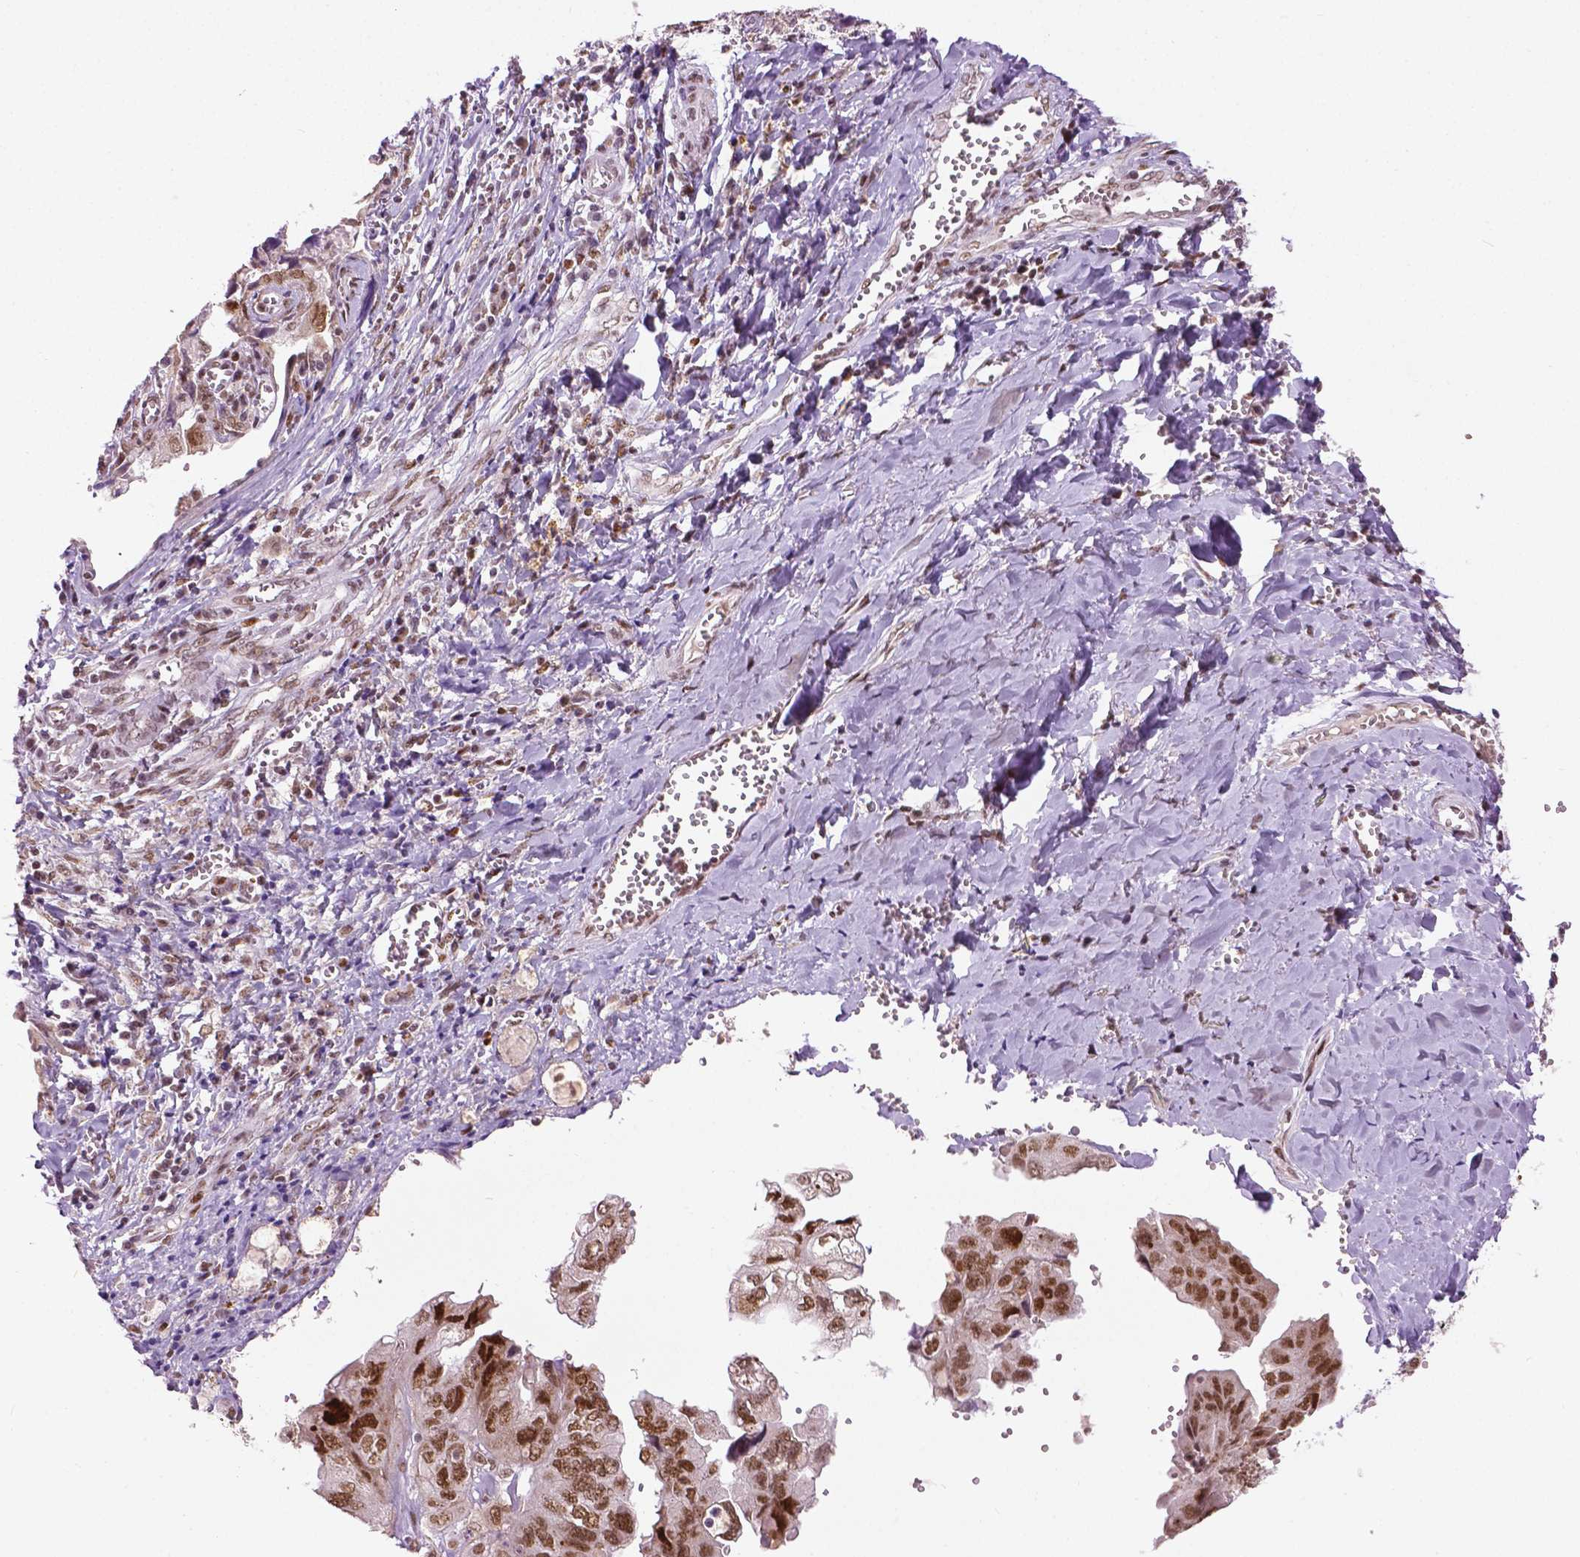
{"staining": {"intensity": "moderate", "quantity": ">75%", "location": "nuclear"}, "tissue": "ovarian cancer", "cell_type": "Tumor cells", "image_type": "cancer", "snomed": [{"axis": "morphology", "description": "Cystadenocarcinoma, serous, NOS"}, {"axis": "topography", "description": "Ovary"}], "caption": "Immunohistochemical staining of ovarian cancer (serous cystadenocarcinoma) demonstrates medium levels of moderate nuclear protein positivity in approximately >75% of tumor cells.", "gene": "ZNF41", "patient": {"sex": "female", "age": 79}}